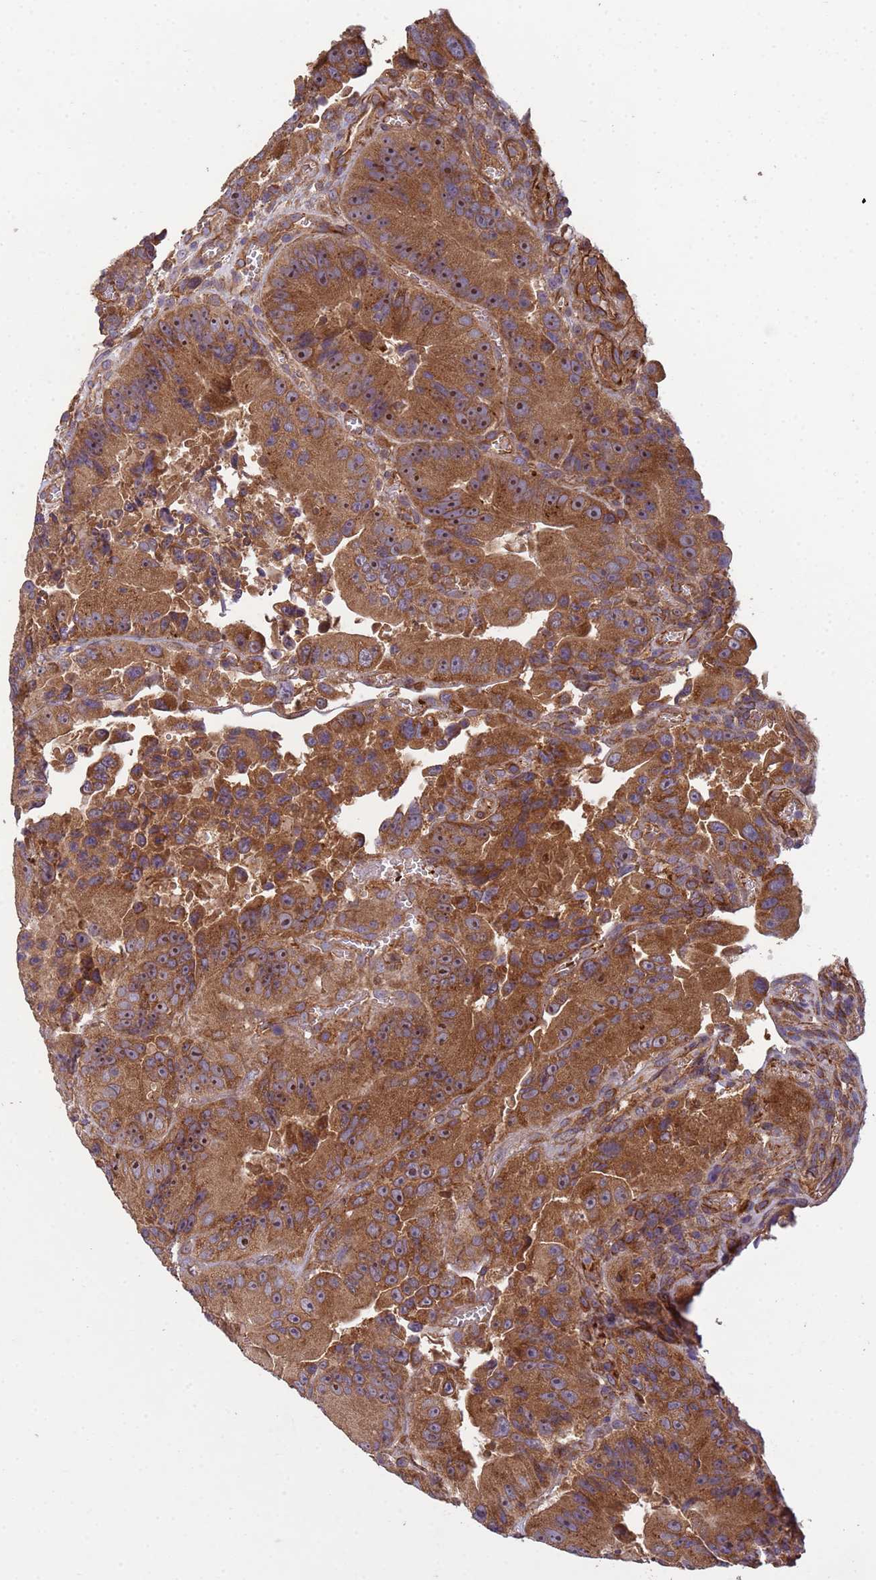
{"staining": {"intensity": "moderate", "quantity": ">75%", "location": "cytoplasmic/membranous,nuclear"}, "tissue": "colorectal cancer", "cell_type": "Tumor cells", "image_type": "cancer", "snomed": [{"axis": "morphology", "description": "Adenocarcinoma, NOS"}, {"axis": "topography", "description": "Colon"}], "caption": "Human adenocarcinoma (colorectal) stained with a protein marker exhibits moderate staining in tumor cells.", "gene": "RAB10", "patient": {"sex": "female", "age": 86}}